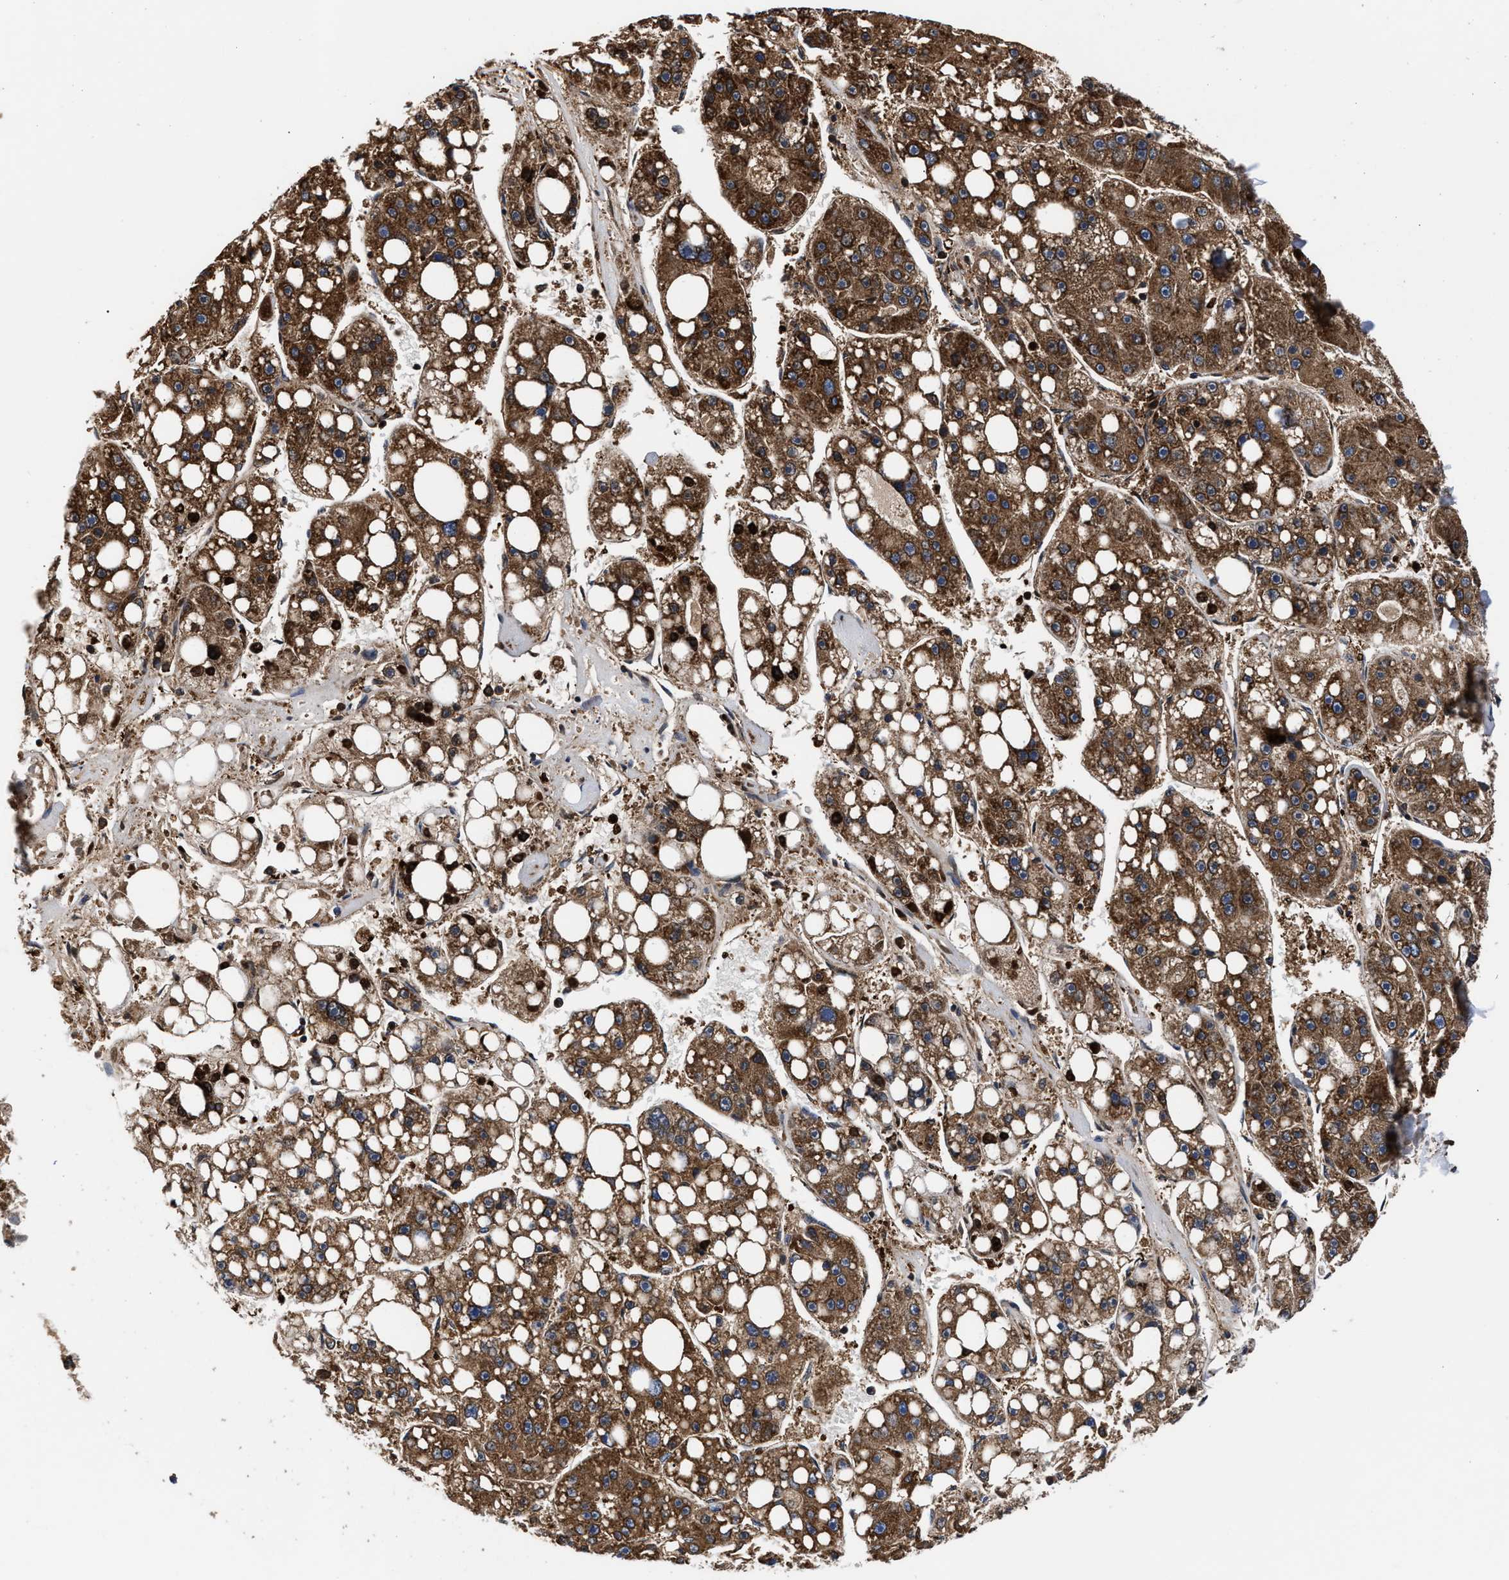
{"staining": {"intensity": "strong", "quantity": ">75%", "location": "cytoplasmic/membranous"}, "tissue": "liver cancer", "cell_type": "Tumor cells", "image_type": "cancer", "snomed": [{"axis": "morphology", "description": "Carcinoma, Hepatocellular, NOS"}, {"axis": "topography", "description": "Liver"}], "caption": "Strong cytoplasmic/membranous staining is identified in about >75% of tumor cells in hepatocellular carcinoma (liver).", "gene": "KYAT1", "patient": {"sex": "female", "age": 61}}